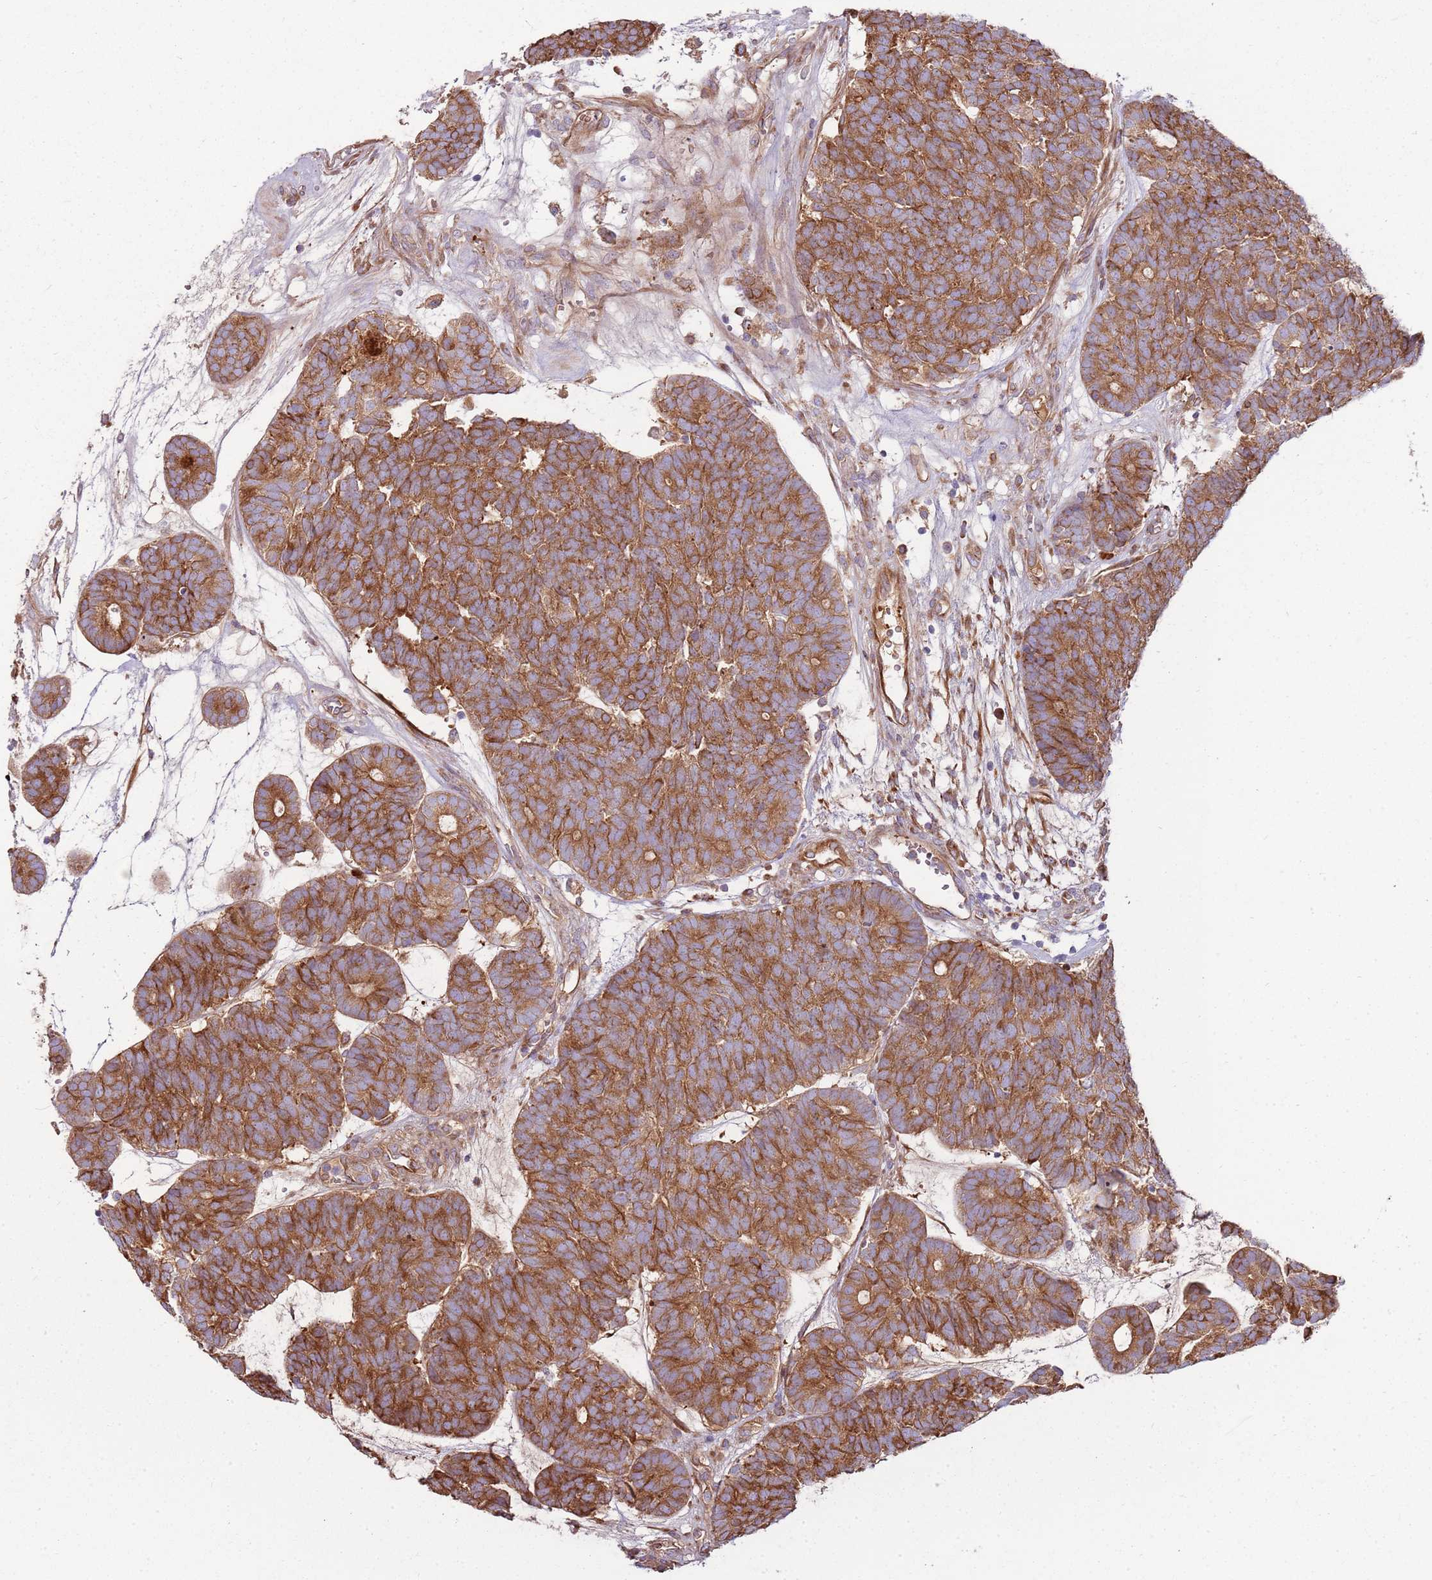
{"staining": {"intensity": "moderate", "quantity": ">75%", "location": "cytoplasmic/membranous"}, "tissue": "head and neck cancer", "cell_type": "Tumor cells", "image_type": "cancer", "snomed": [{"axis": "morphology", "description": "Adenocarcinoma, NOS"}, {"axis": "topography", "description": "Head-Neck"}], "caption": "Protein staining of head and neck cancer (adenocarcinoma) tissue displays moderate cytoplasmic/membranous expression in about >75% of tumor cells.", "gene": "EMC1", "patient": {"sex": "female", "age": 81}}